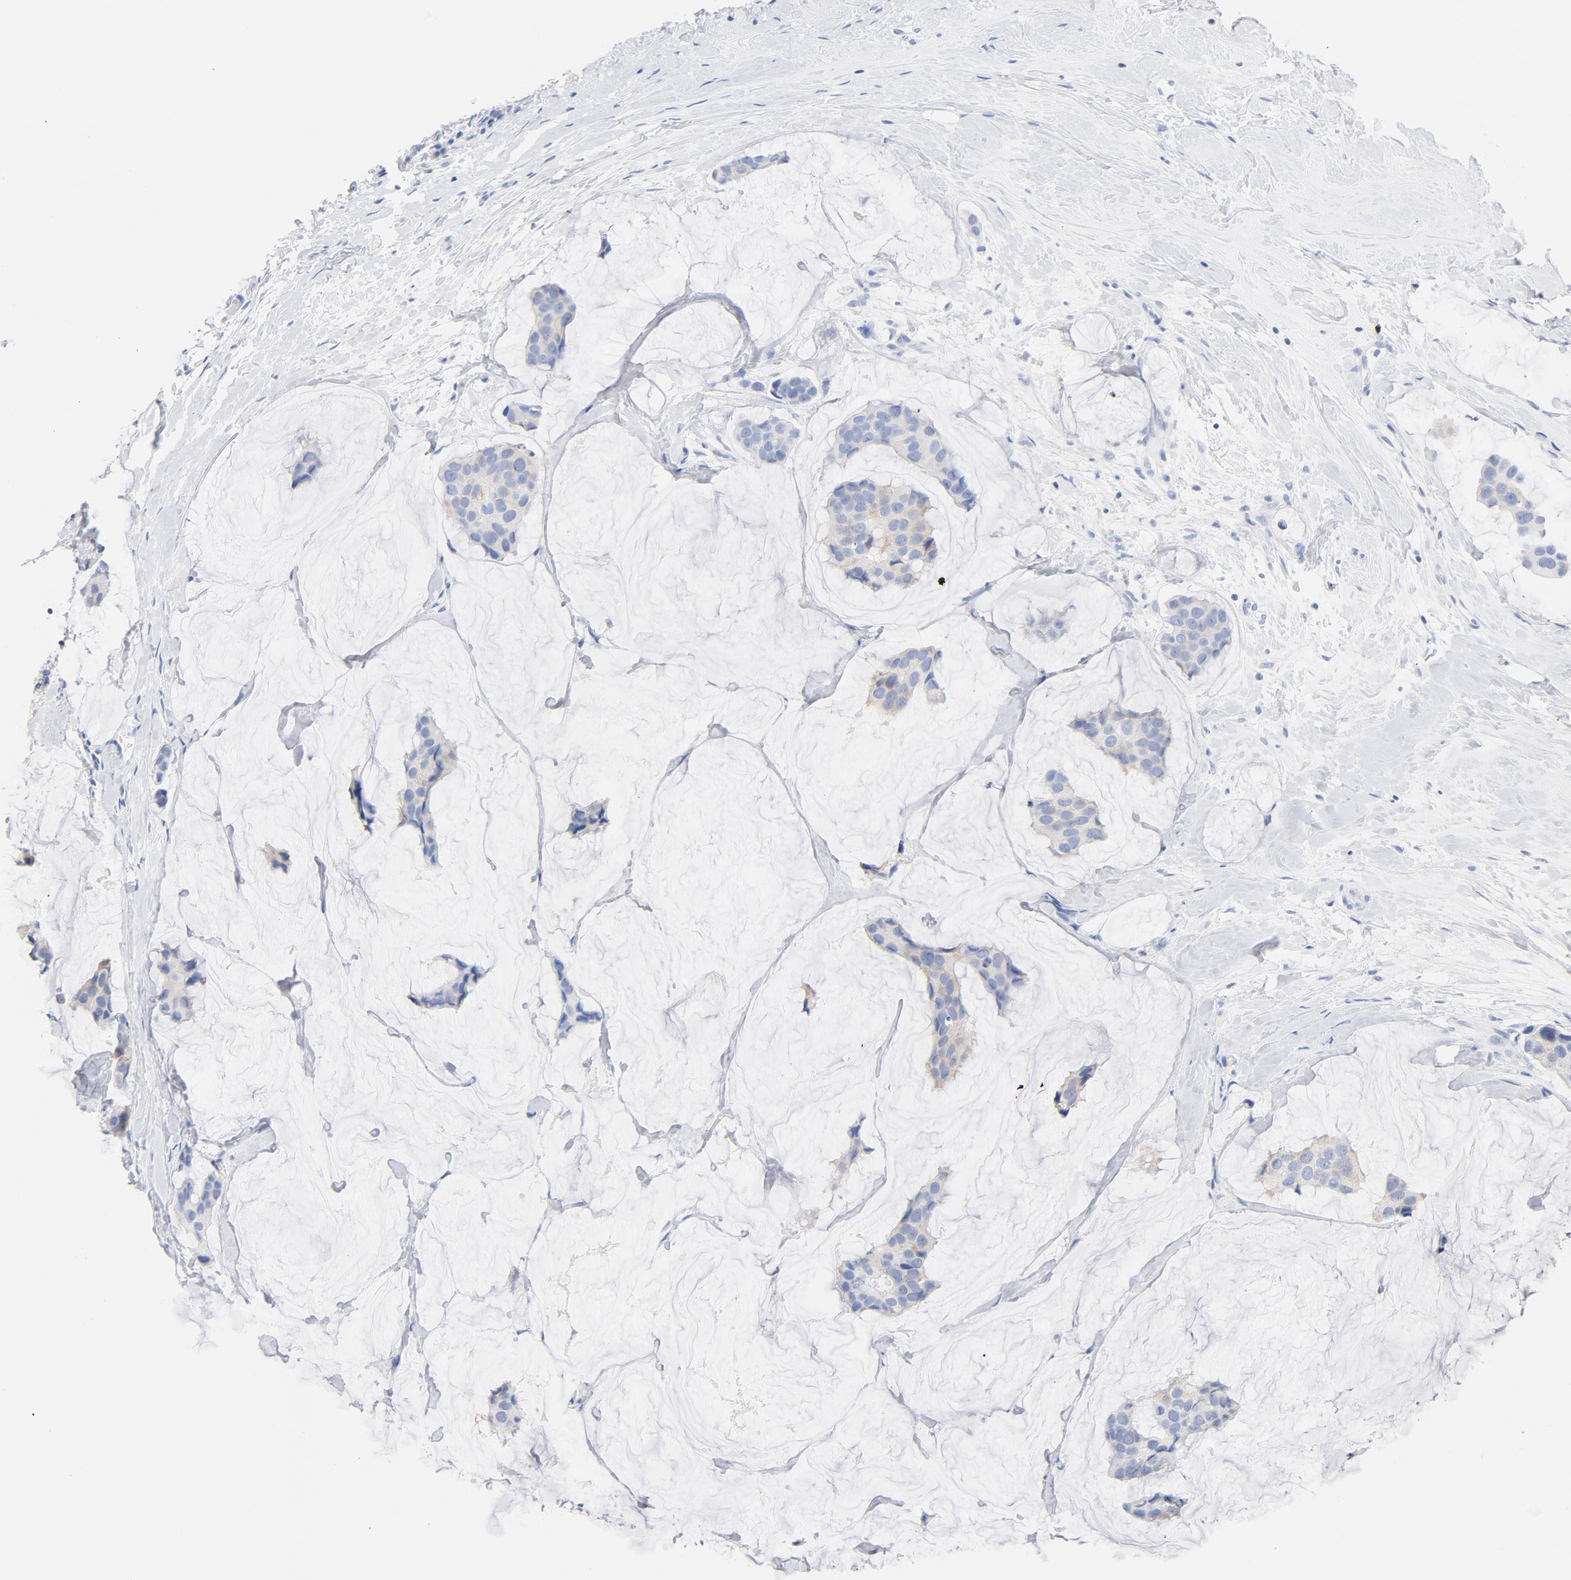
{"staining": {"intensity": "weak", "quantity": "<25%", "location": "cytoplasmic/membranous"}, "tissue": "breast cancer", "cell_type": "Tumor cells", "image_type": "cancer", "snomed": [{"axis": "morphology", "description": "Normal tissue, NOS"}, {"axis": "morphology", "description": "Duct carcinoma"}, {"axis": "topography", "description": "Breast"}], "caption": "DAB (3,3'-diaminobenzidine) immunohistochemical staining of human breast cancer (invasive ductal carcinoma) displays no significant expression in tumor cells.", "gene": "FGFR3", "patient": {"sex": "female", "age": 50}}